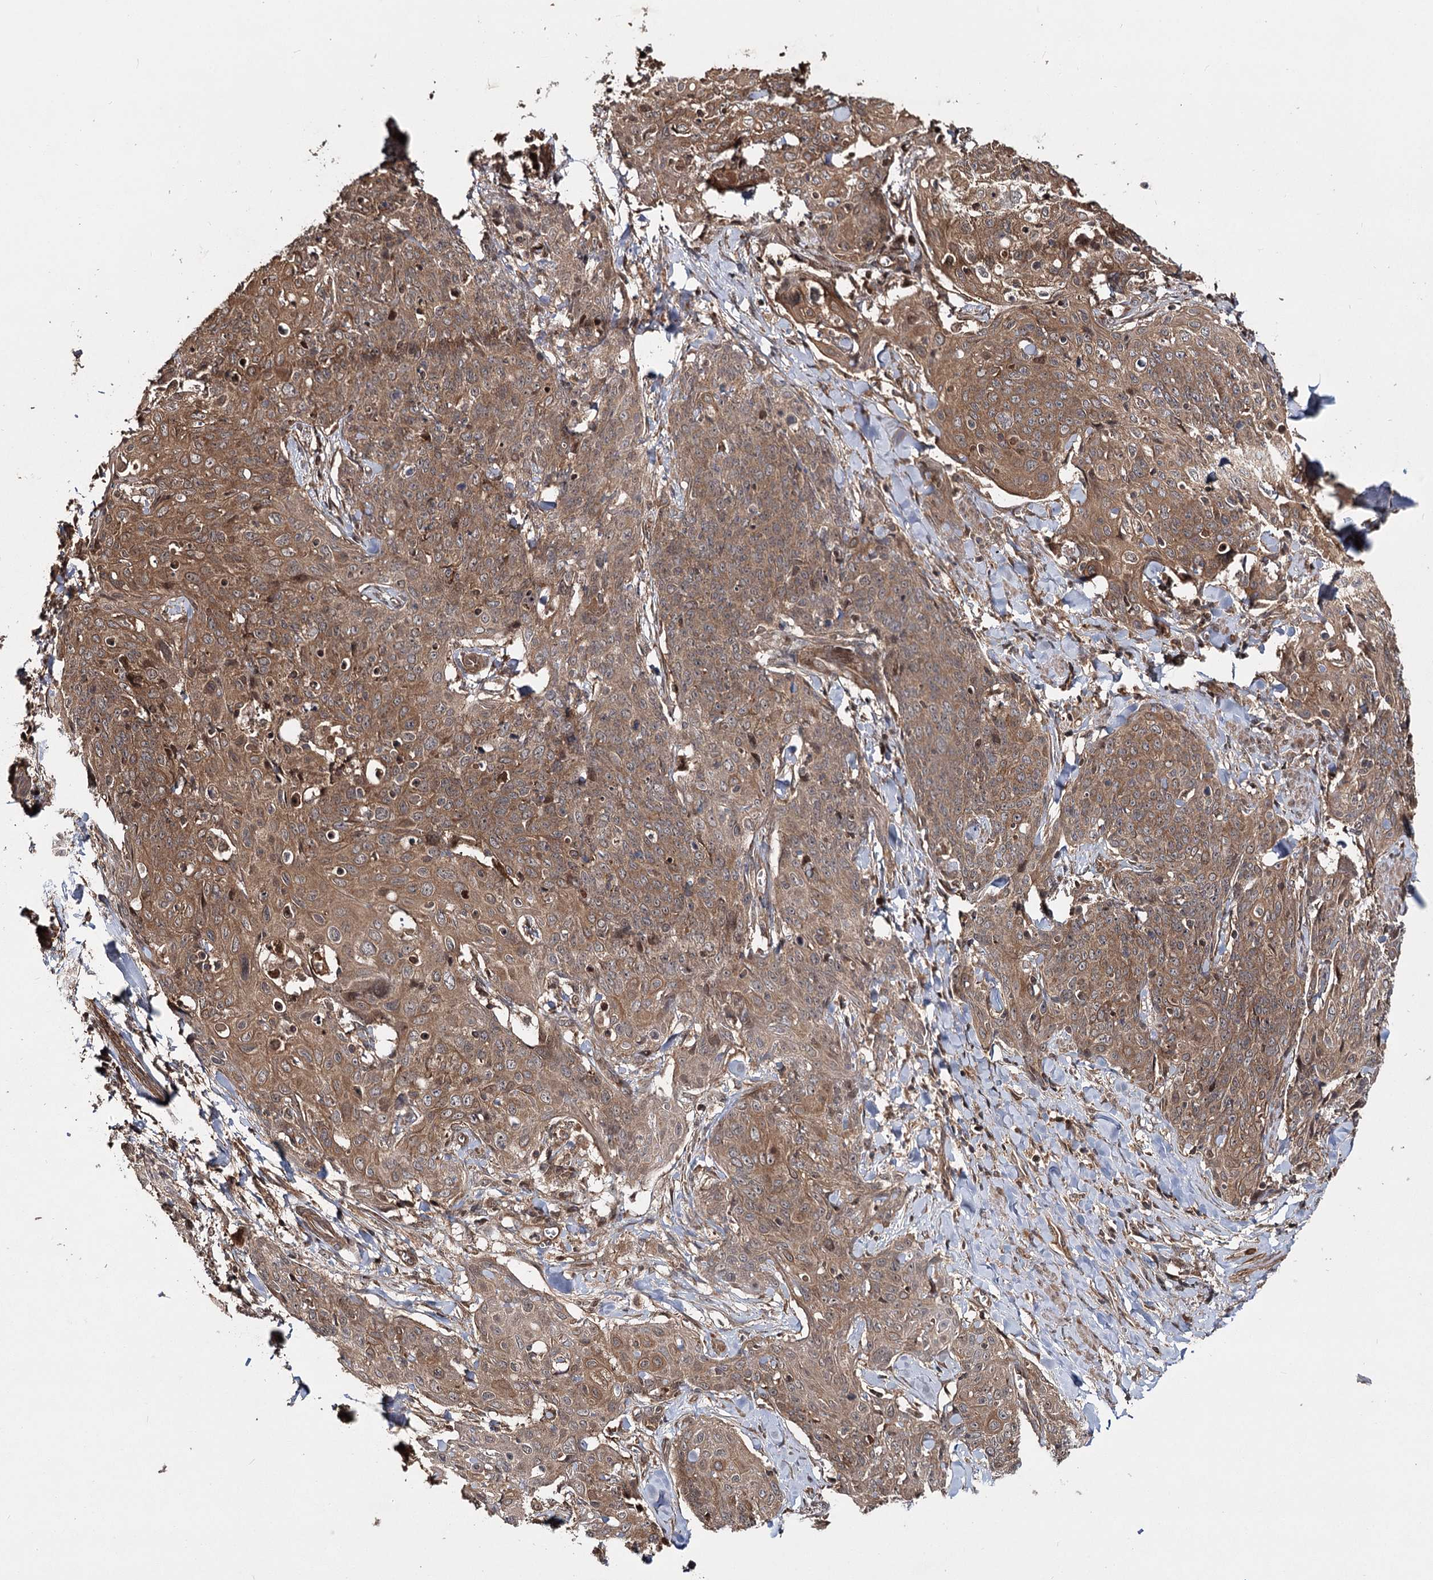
{"staining": {"intensity": "moderate", "quantity": ">75%", "location": "cytoplasmic/membranous"}, "tissue": "skin cancer", "cell_type": "Tumor cells", "image_type": "cancer", "snomed": [{"axis": "morphology", "description": "Squamous cell carcinoma, NOS"}, {"axis": "topography", "description": "Skin"}, {"axis": "topography", "description": "Vulva"}], "caption": "Protein expression analysis of human squamous cell carcinoma (skin) reveals moderate cytoplasmic/membranous staining in about >75% of tumor cells.", "gene": "INSIG2", "patient": {"sex": "female", "age": 85}}